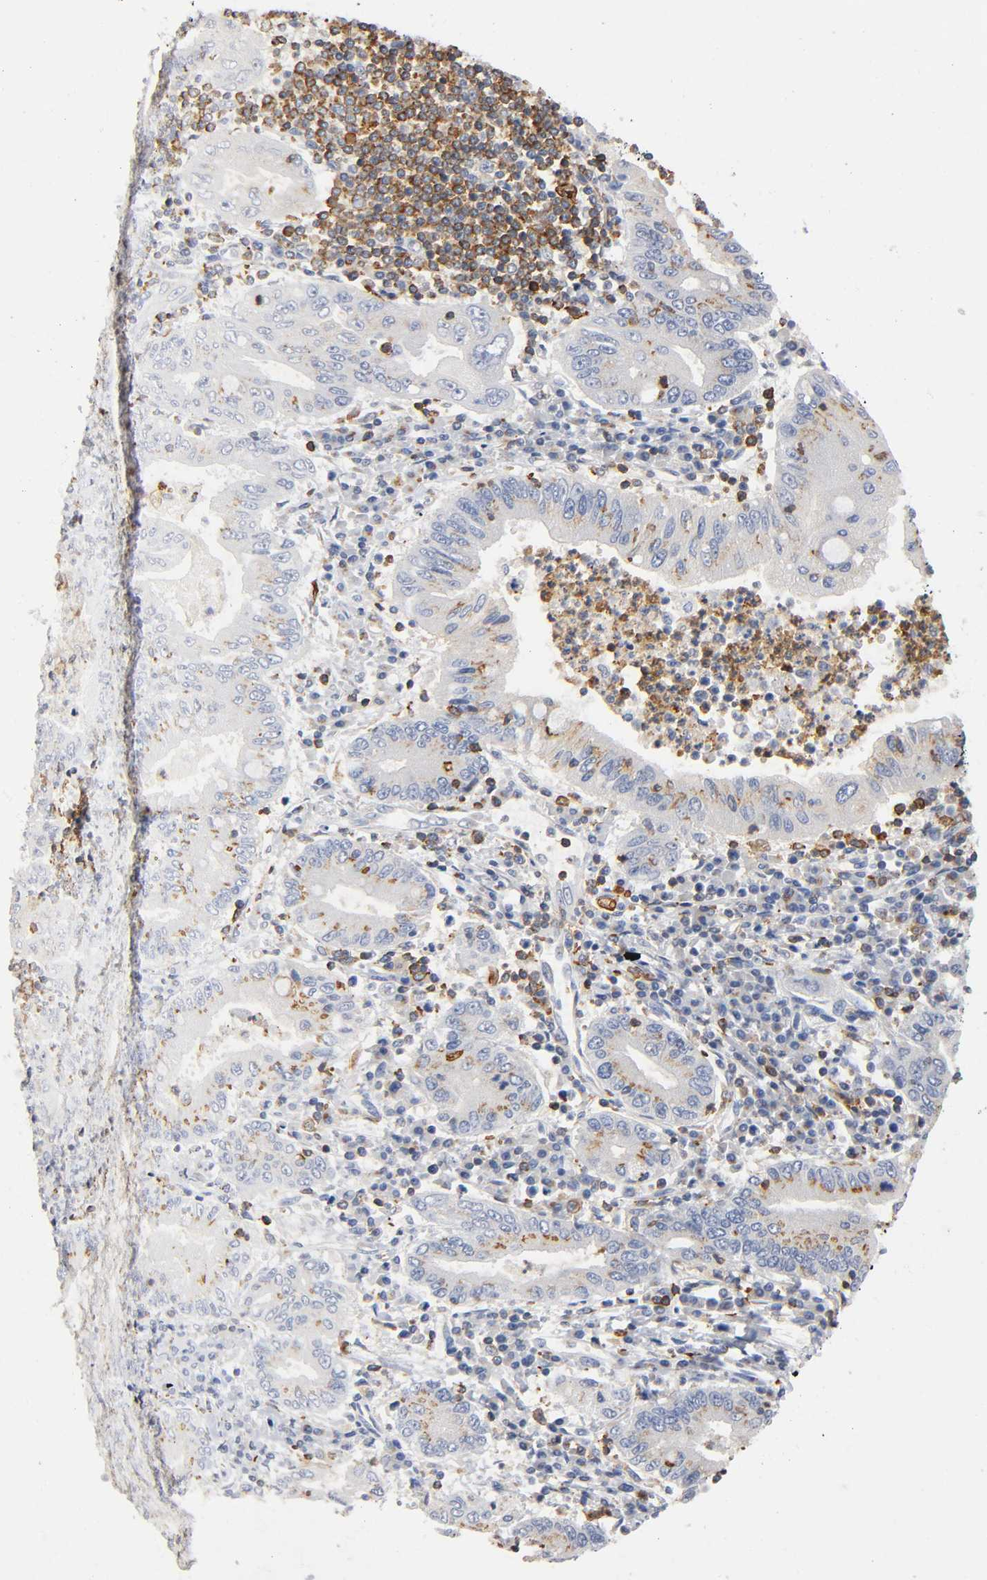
{"staining": {"intensity": "moderate", "quantity": ">75%", "location": "cytoplasmic/membranous"}, "tissue": "stomach cancer", "cell_type": "Tumor cells", "image_type": "cancer", "snomed": [{"axis": "morphology", "description": "Normal tissue, NOS"}, {"axis": "morphology", "description": "Adenocarcinoma, NOS"}, {"axis": "topography", "description": "Esophagus"}, {"axis": "topography", "description": "Stomach, upper"}, {"axis": "topography", "description": "Peripheral nerve tissue"}], "caption": "The immunohistochemical stain labels moderate cytoplasmic/membranous staining in tumor cells of stomach adenocarcinoma tissue.", "gene": "CAPN10", "patient": {"sex": "male", "age": 62}}